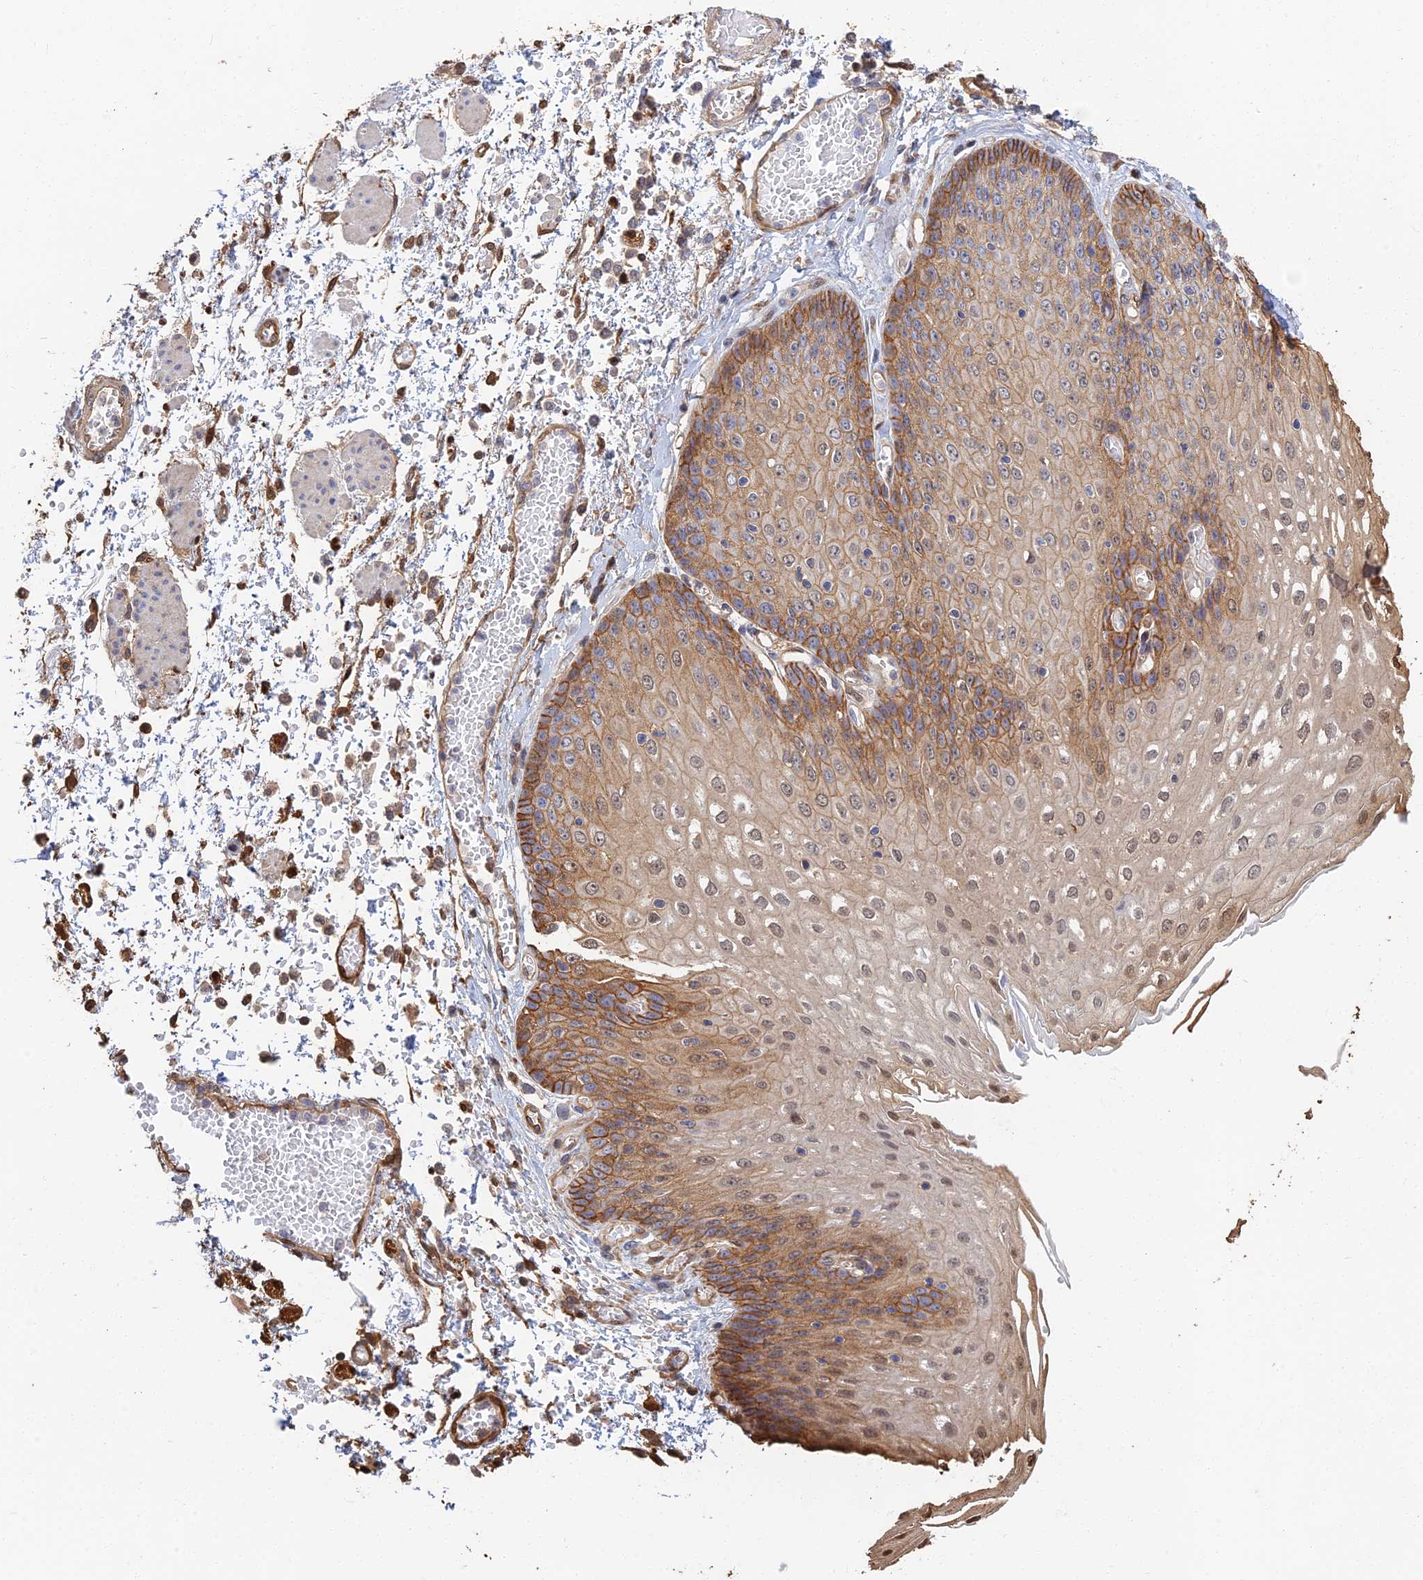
{"staining": {"intensity": "strong", "quantity": "25%-75%", "location": "cytoplasmic/membranous,nuclear"}, "tissue": "esophagus", "cell_type": "Squamous epithelial cells", "image_type": "normal", "snomed": [{"axis": "morphology", "description": "Normal tissue, NOS"}, {"axis": "topography", "description": "Esophagus"}], "caption": "Immunohistochemistry (IHC) image of normal esophagus: esophagus stained using IHC exhibits high levels of strong protein expression localized specifically in the cytoplasmic/membranous,nuclear of squamous epithelial cells, appearing as a cytoplasmic/membranous,nuclear brown color.", "gene": "LRRN3", "patient": {"sex": "male", "age": 81}}